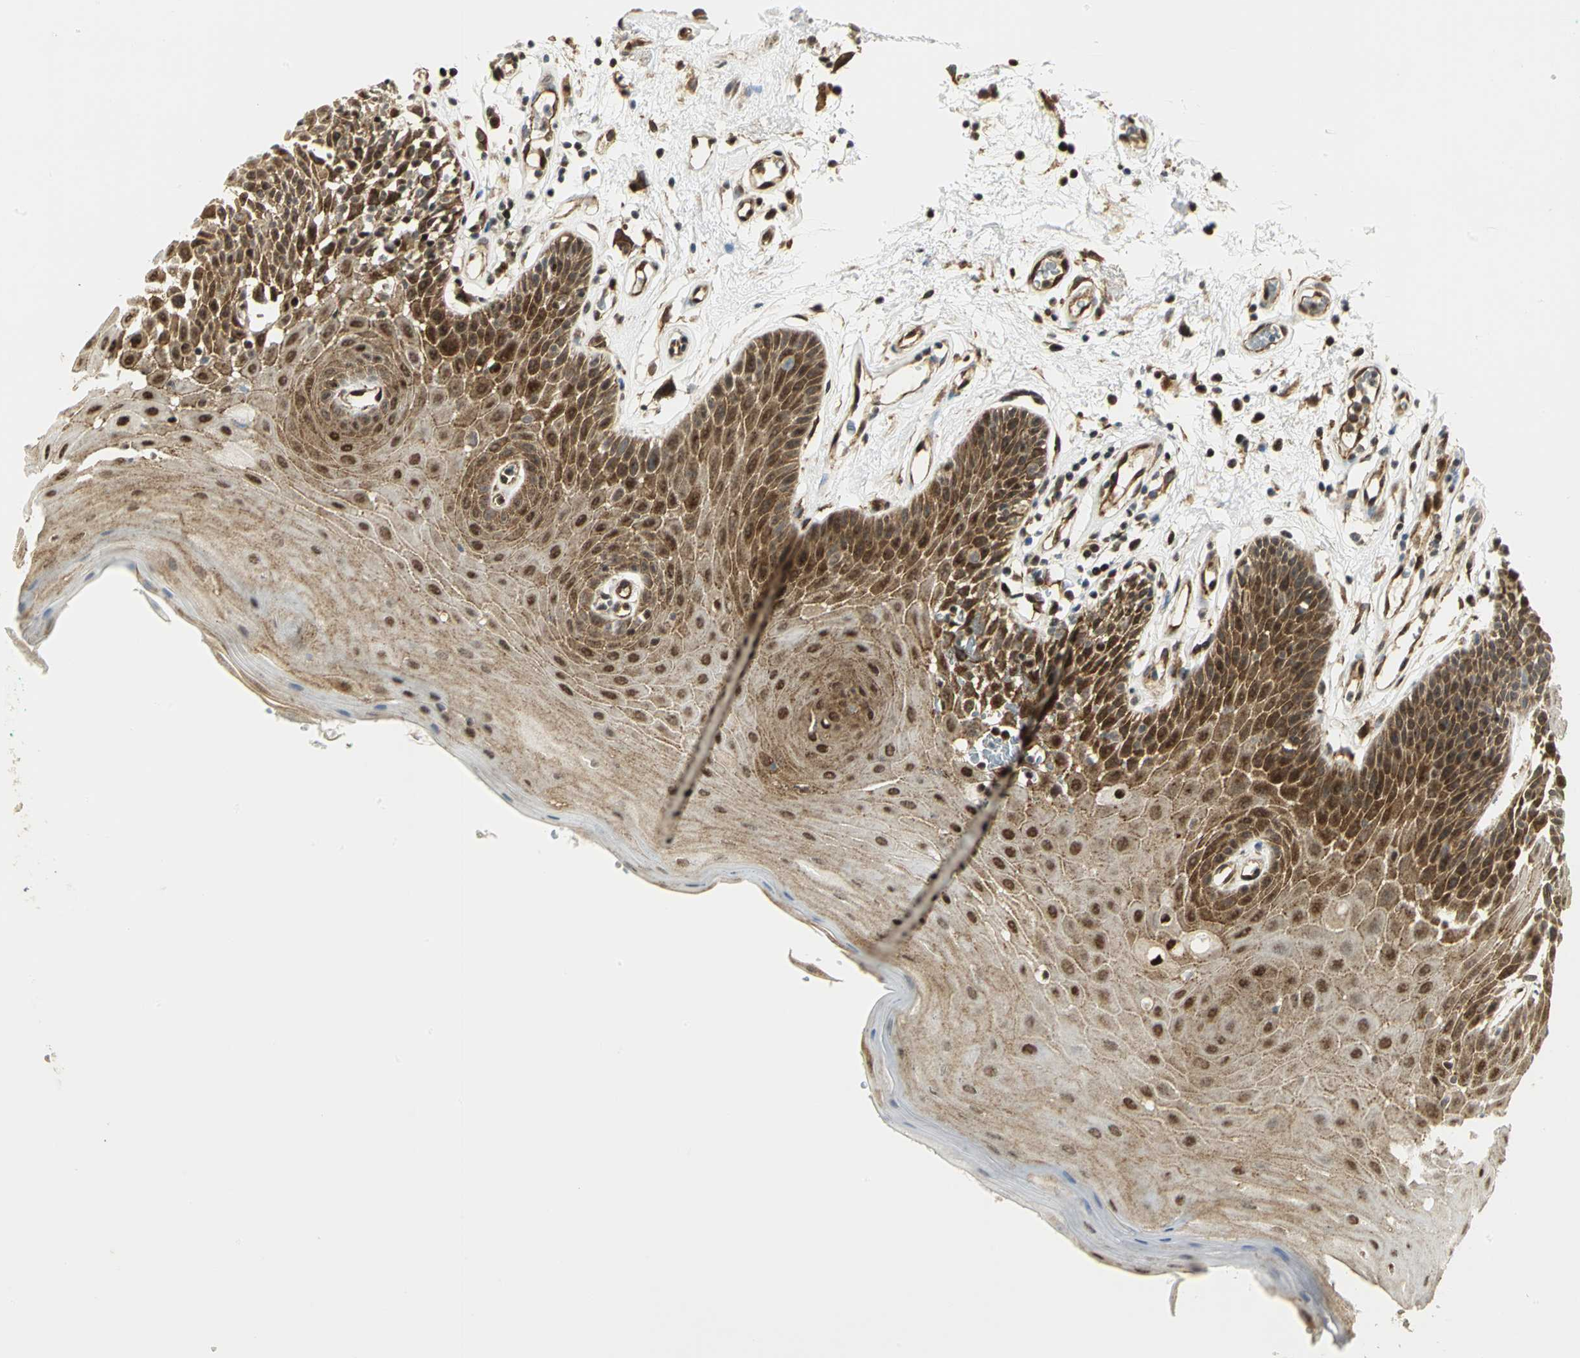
{"staining": {"intensity": "strong", "quantity": ">75%", "location": "cytoplasmic/membranous,nuclear"}, "tissue": "oral mucosa", "cell_type": "Squamous epithelial cells", "image_type": "normal", "snomed": [{"axis": "morphology", "description": "Normal tissue, NOS"}, {"axis": "morphology", "description": "Squamous cell carcinoma, NOS"}, {"axis": "topography", "description": "Skeletal muscle"}, {"axis": "topography", "description": "Oral tissue"}, {"axis": "topography", "description": "Head-Neck"}], "caption": "Oral mucosa stained with immunohistochemistry demonstrates strong cytoplasmic/membranous,nuclear positivity in about >75% of squamous epithelial cells.", "gene": "EEA1", "patient": {"sex": "male", "age": 71}}